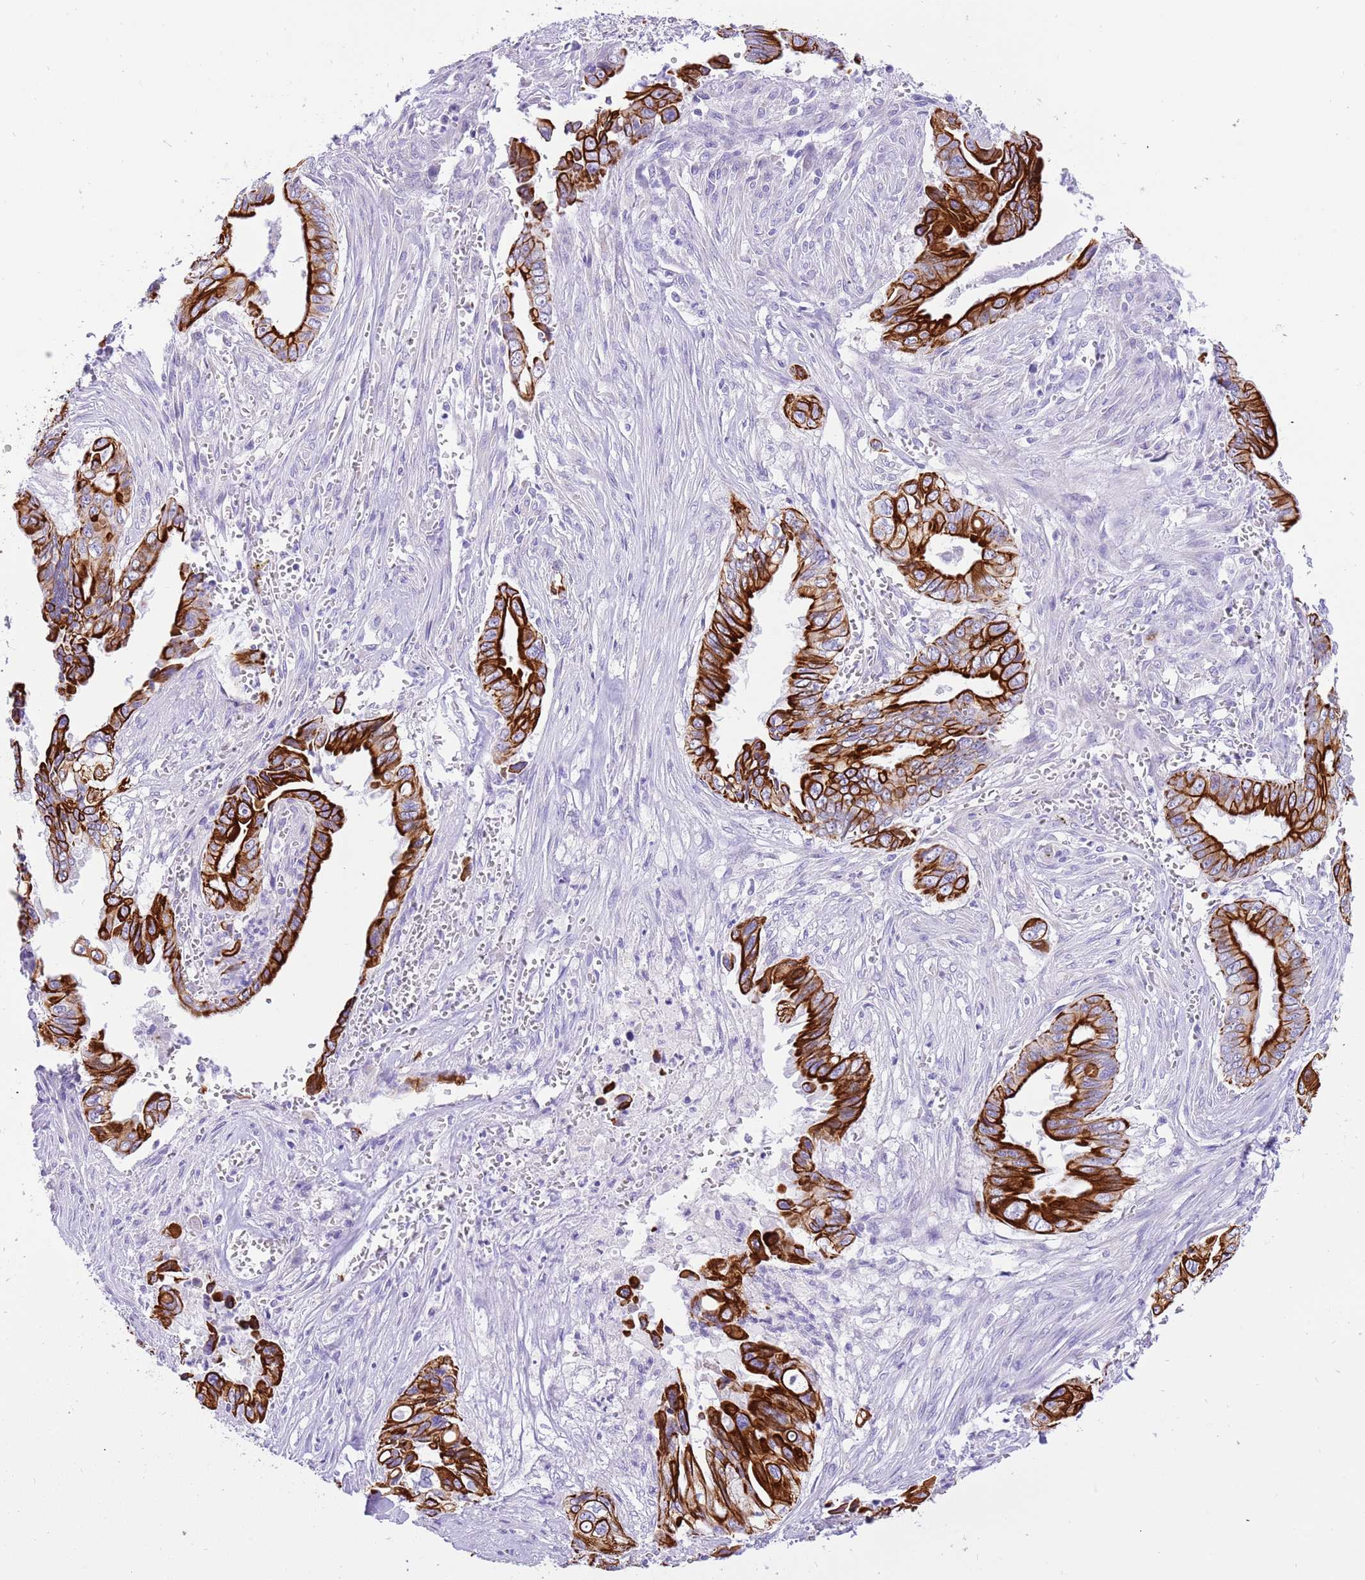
{"staining": {"intensity": "strong", "quantity": ">75%", "location": "cytoplasmic/membranous"}, "tissue": "pancreatic cancer", "cell_type": "Tumor cells", "image_type": "cancer", "snomed": [{"axis": "morphology", "description": "Adenocarcinoma, NOS"}, {"axis": "topography", "description": "Pancreas"}], "caption": "There is high levels of strong cytoplasmic/membranous staining in tumor cells of adenocarcinoma (pancreatic), as demonstrated by immunohistochemical staining (brown color).", "gene": "R3HDM4", "patient": {"sex": "male", "age": 59}}